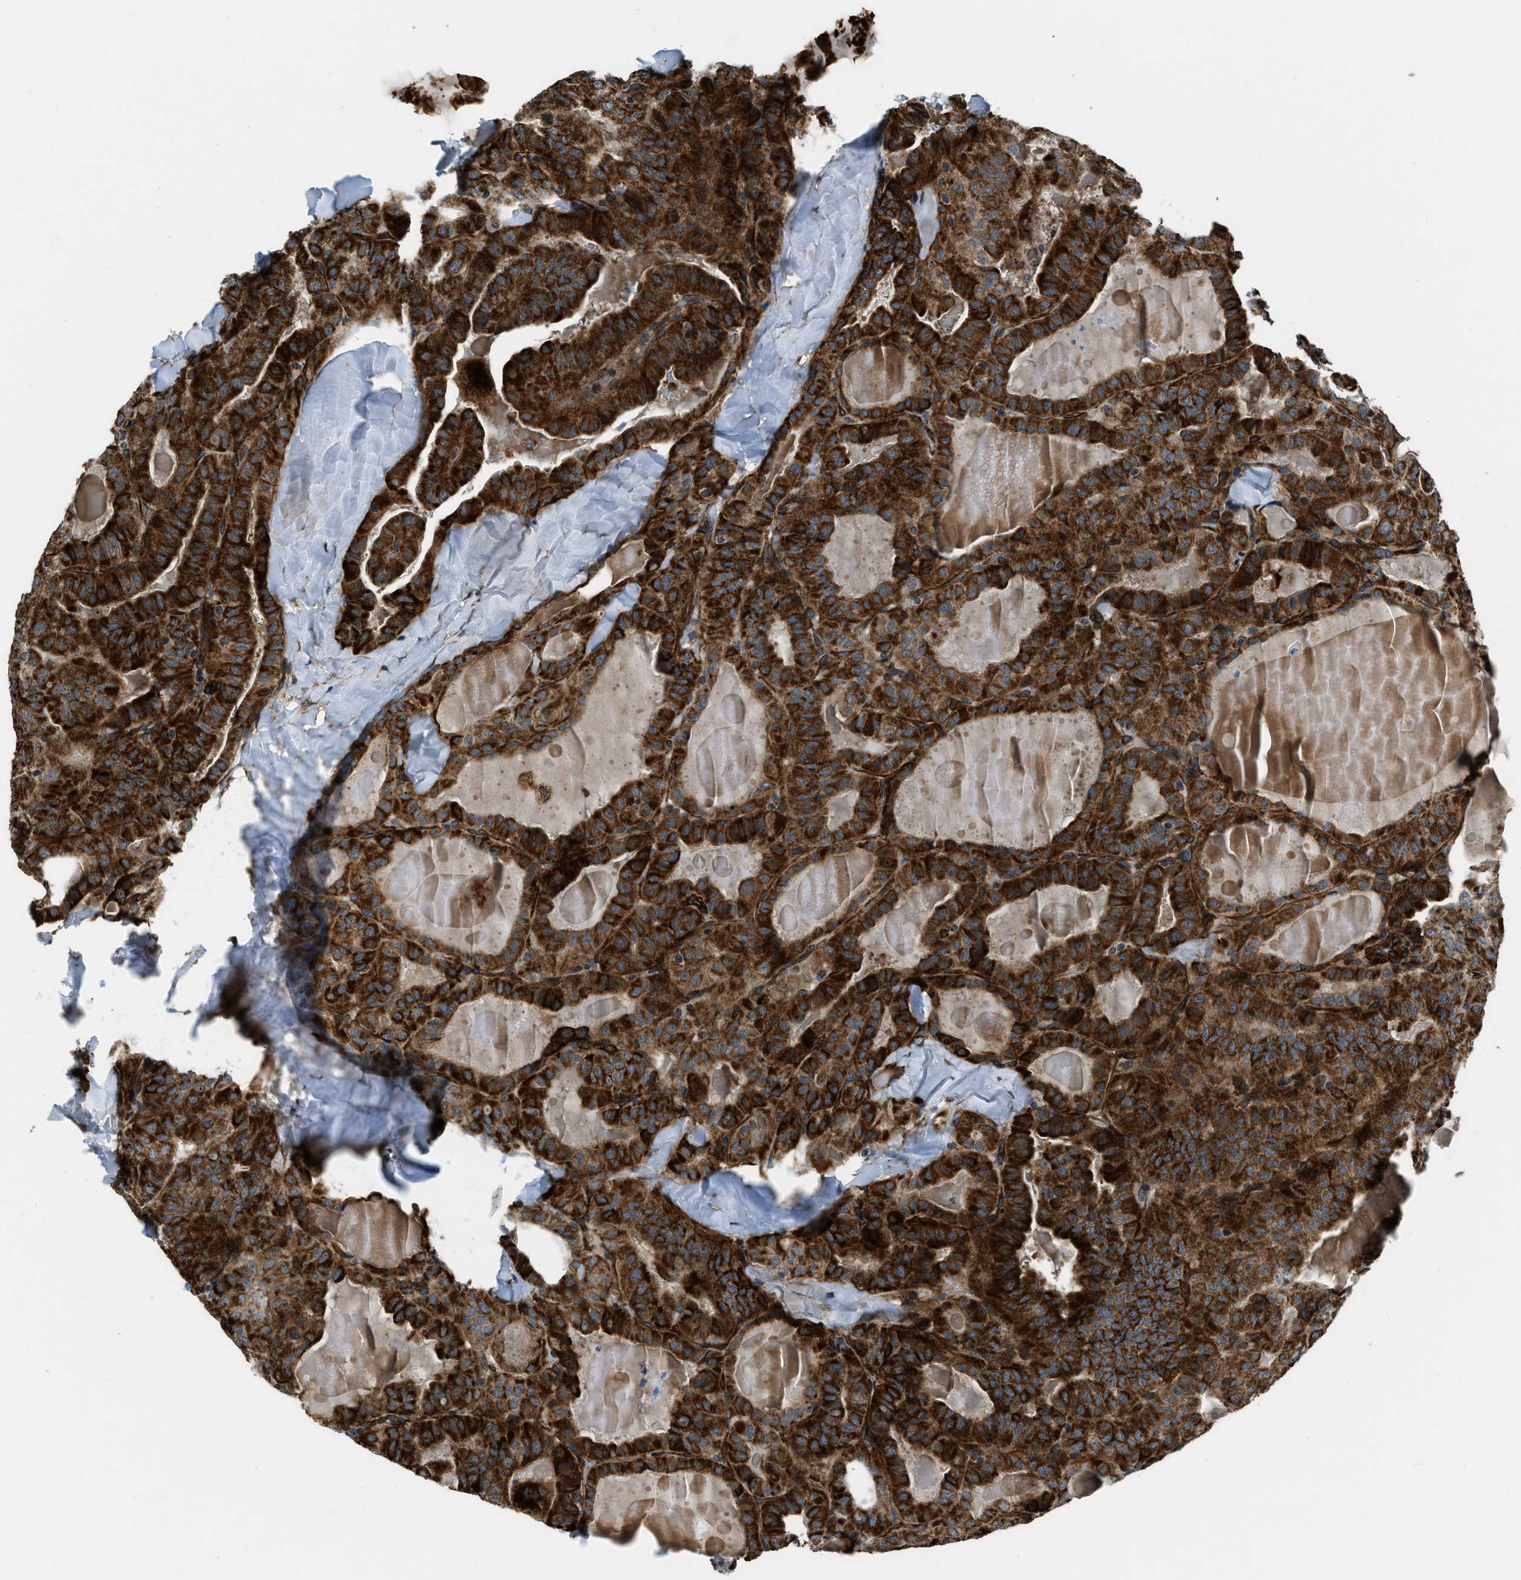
{"staining": {"intensity": "strong", "quantity": ">75%", "location": "cytoplasmic/membranous"}, "tissue": "thyroid cancer", "cell_type": "Tumor cells", "image_type": "cancer", "snomed": [{"axis": "morphology", "description": "Papillary adenocarcinoma, NOS"}, {"axis": "topography", "description": "Thyroid gland"}], "caption": "Human thyroid papillary adenocarcinoma stained with a protein marker shows strong staining in tumor cells.", "gene": "GSDME", "patient": {"sex": "male", "age": 77}}